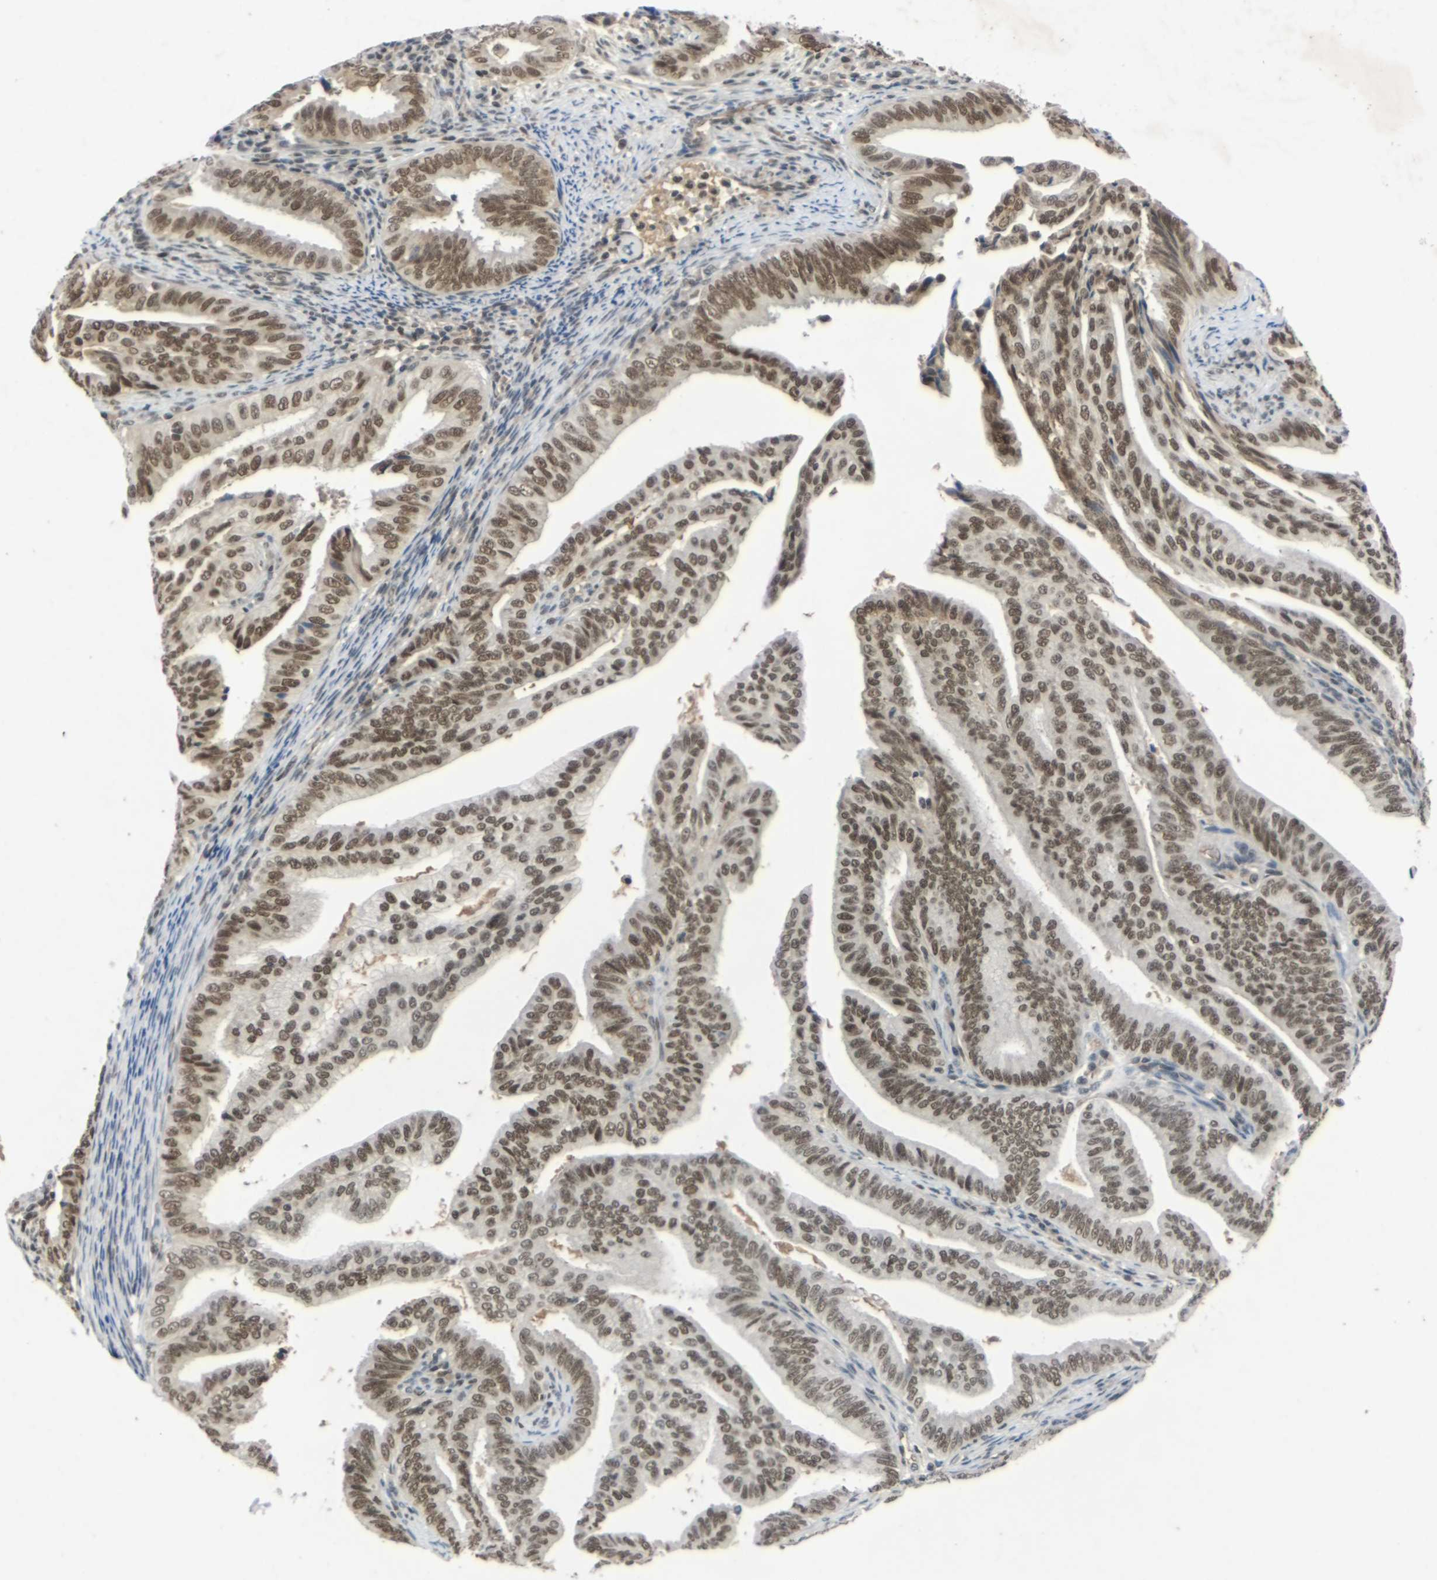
{"staining": {"intensity": "moderate", "quantity": ">75%", "location": "nuclear"}, "tissue": "endometrial cancer", "cell_type": "Tumor cells", "image_type": "cancer", "snomed": [{"axis": "morphology", "description": "Adenocarcinoma, NOS"}, {"axis": "topography", "description": "Endometrium"}], "caption": "Protein staining shows moderate nuclear expression in approximately >75% of tumor cells in endometrial adenocarcinoma.", "gene": "NELFA", "patient": {"sex": "female", "age": 58}}